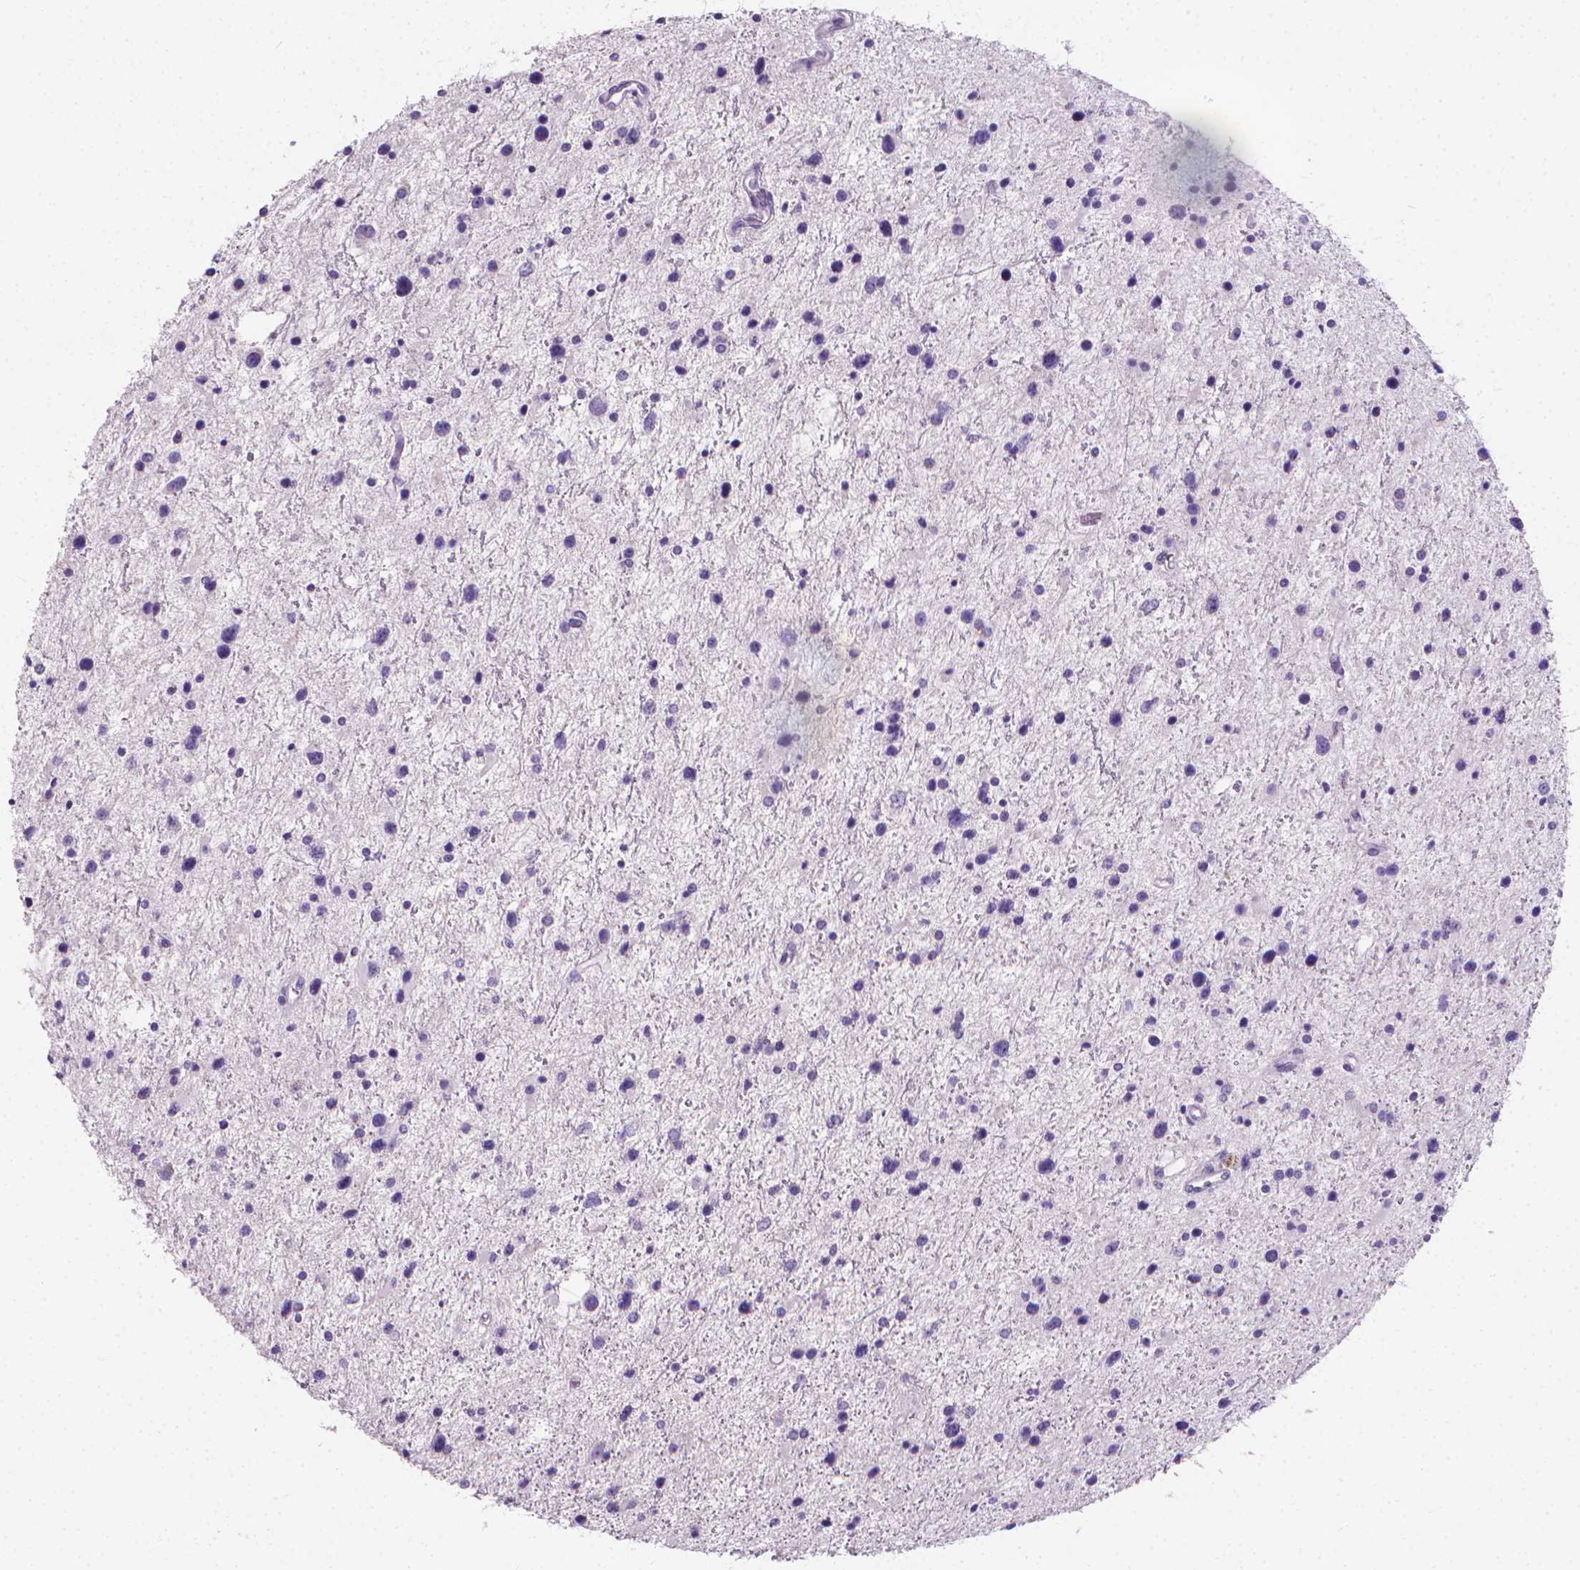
{"staining": {"intensity": "negative", "quantity": "none", "location": "none"}, "tissue": "glioma", "cell_type": "Tumor cells", "image_type": "cancer", "snomed": [{"axis": "morphology", "description": "Glioma, malignant, Low grade"}, {"axis": "topography", "description": "Brain"}], "caption": "A high-resolution micrograph shows immunohistochemistry staining of glioma, which shows no significant positivity in tumor cells. (DAB immunohistochemistry (IHC) with hematoxylin counter stain).", "gene": "XPNPEP2", "patient": {"sex": "female", "age": 32}}